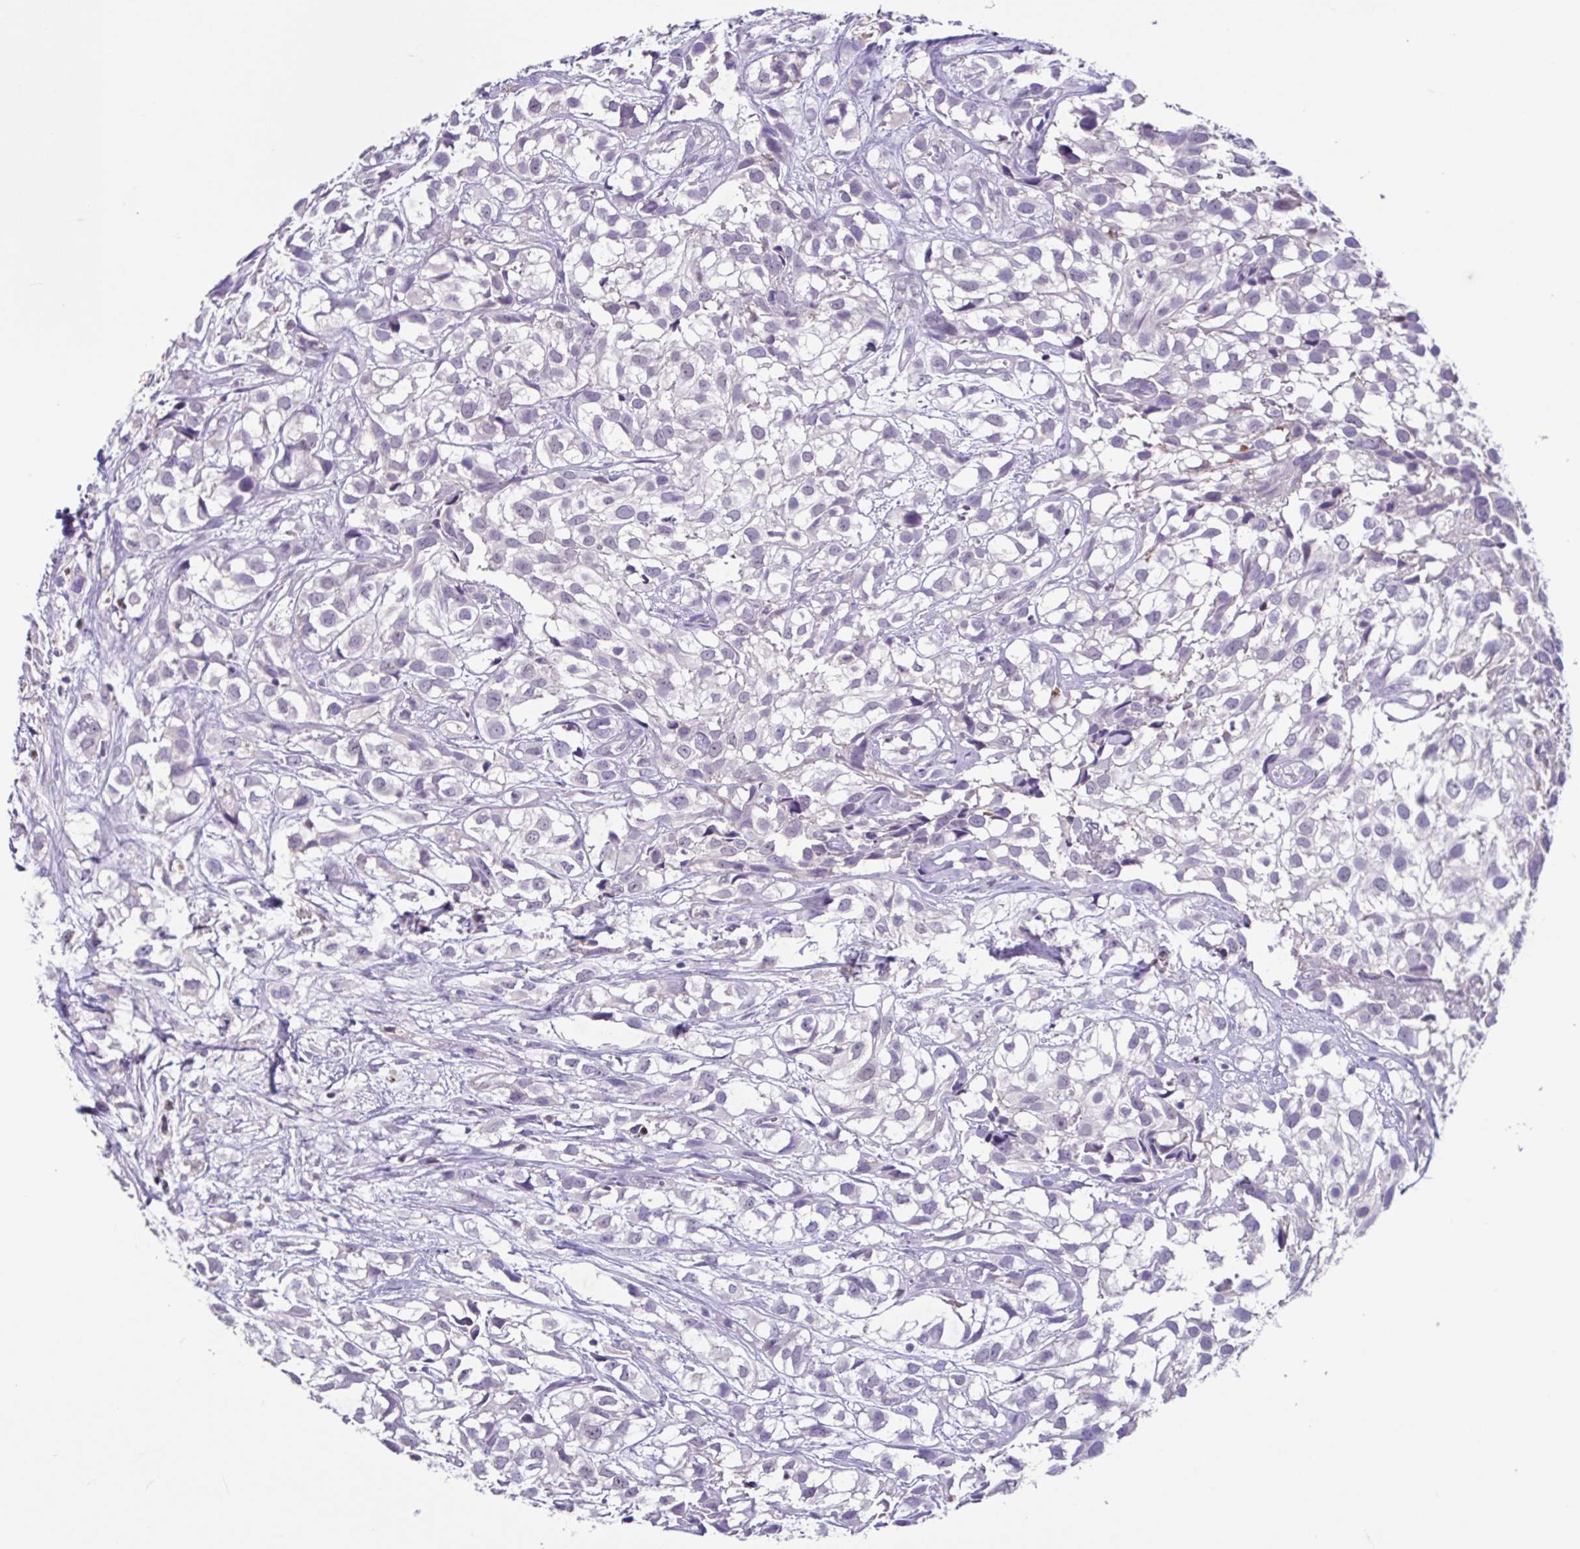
{"staining": {"intensity": "negative", "quantity": "none", "location": "none"}, "tissue": "urothelial cancer", "cell_type": "Tumor cells", "image_type": "cancer", "snomed": [{"axis": "morphology", "description": "Urothelial carcinoma, High grade"}, {"axis": "topography", "description": "Urinary bladder"}], "caption": "This is a photomicrograph of immunohistochemistry (IHC) staining of urothelial carcinoma (high-grade), which shows no positivity in tumor cells.", "gene": "ACTRT3", "patient": {"sex": "male", "age": 56}}